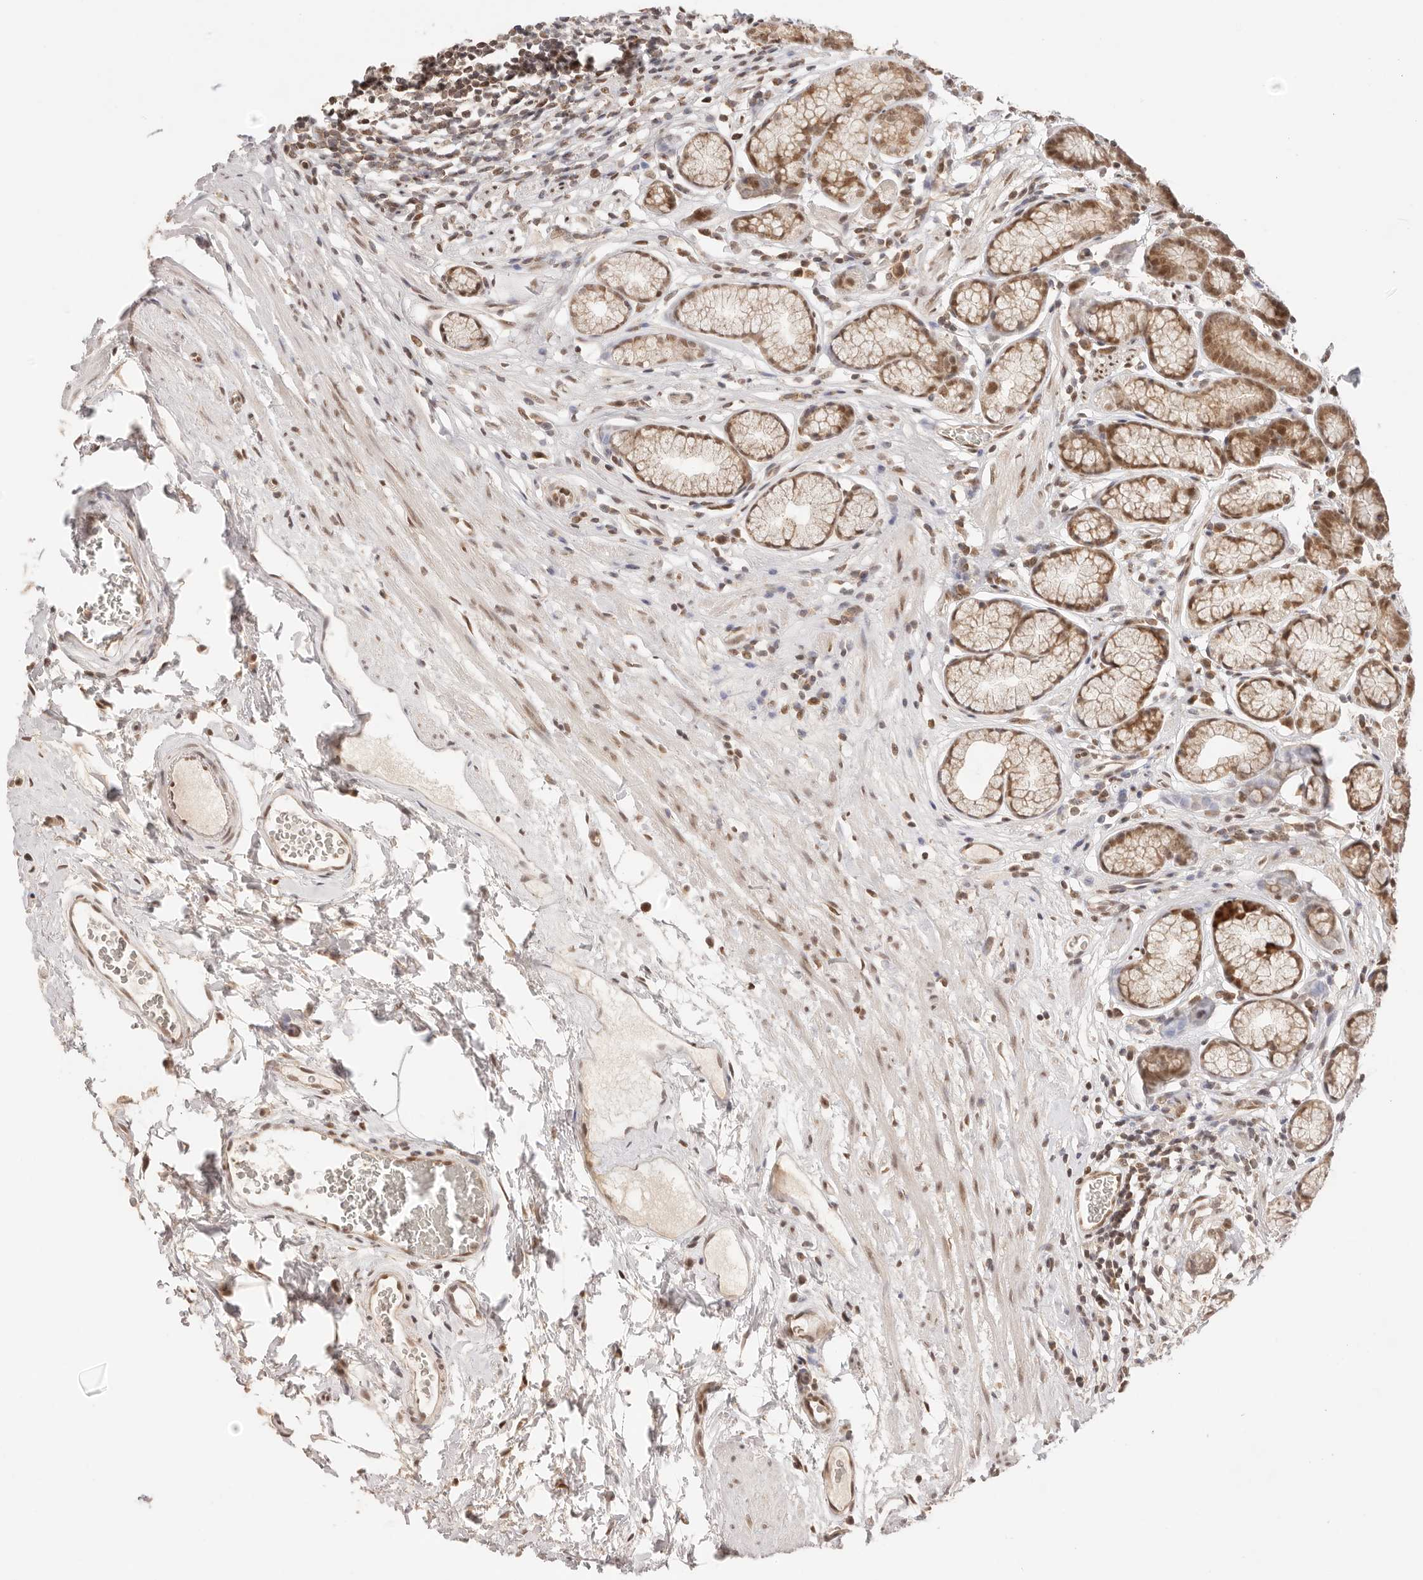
{"staining": {"intensity": "strong", "quantity": "25%-75%", "location": "cytoplasmic/membranous,nuclear"}, "tissue": "stomach", "cell_type": "Glandular cells", "image_type": "normal", "snomed": [{"axis": "morphology", "description": "Normal tissue, NOS"}, {"axis": "topography", "description": "Stomach"}], "caption": "Stomach stained with DAB immunohistochemistry demonstrates high levels of strong cytoplasmic/membranous,nuclear expression in about 25%-75% of glandular cells.", "gene": "RFC3", "patient": {"sex": "male", "age": 42}}